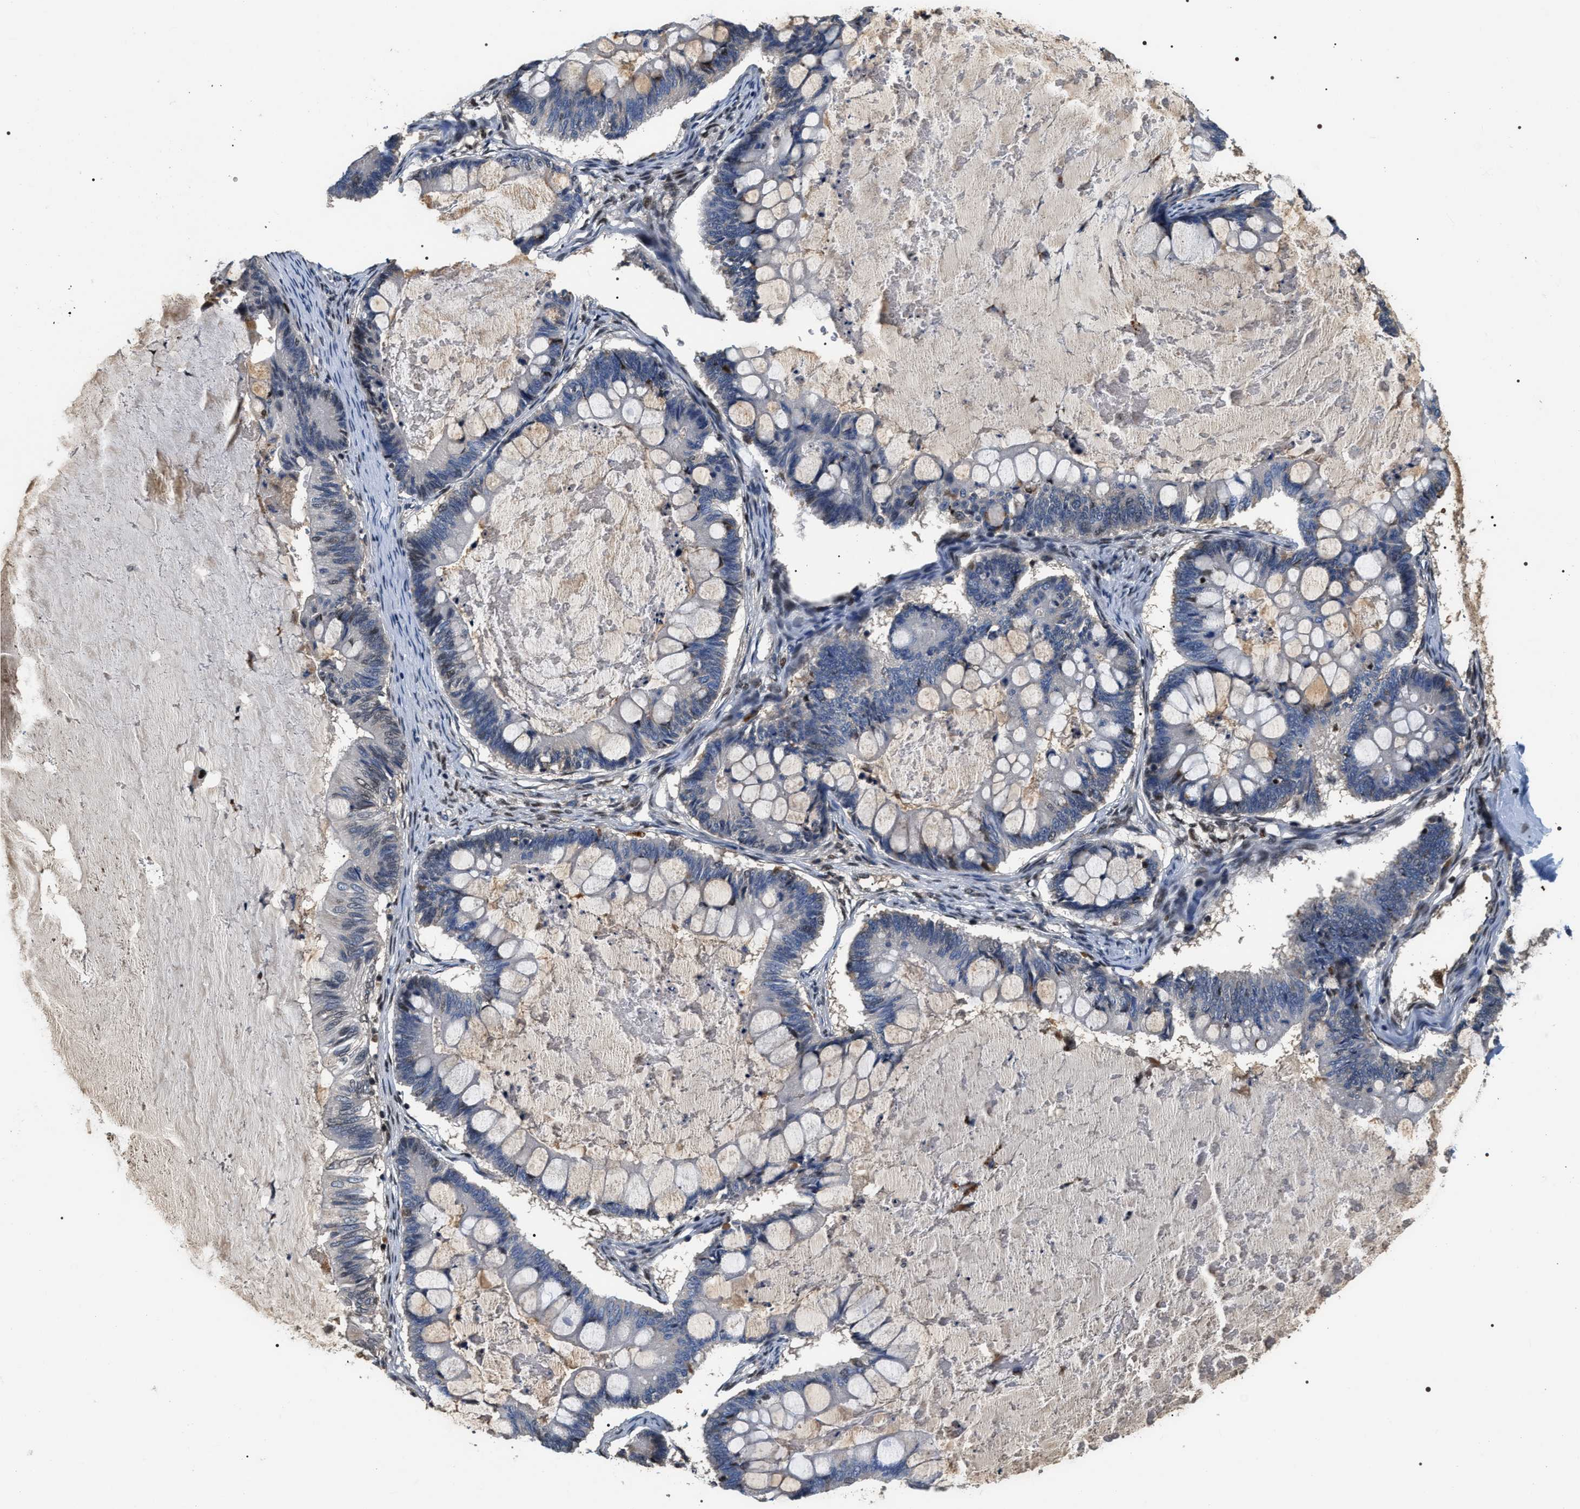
{"staining": {"intensity": "weak", "quantity": "<25%", "location": "nuclear"}, "tissue": "ovarian cancer", "cell_type": "Tumor cells", "image_type": "cancer", "snomed": [{"axis": "morphology", "description": "Cystadenocarcinoma, mucinous, NOS"}, {"axis": "topography", "description": "Ovary"}], "caption": "High magnification brightfield microscopy of ovarian mucinous cystadenocarcinoma stained with DAB (brown) and counterstained with hematoxylin (blue): tumor cells show no significant staining. Nuclei are stained in blue.", "gene": "C7orf25", "patient": {"sex": "female", "age": 61}}